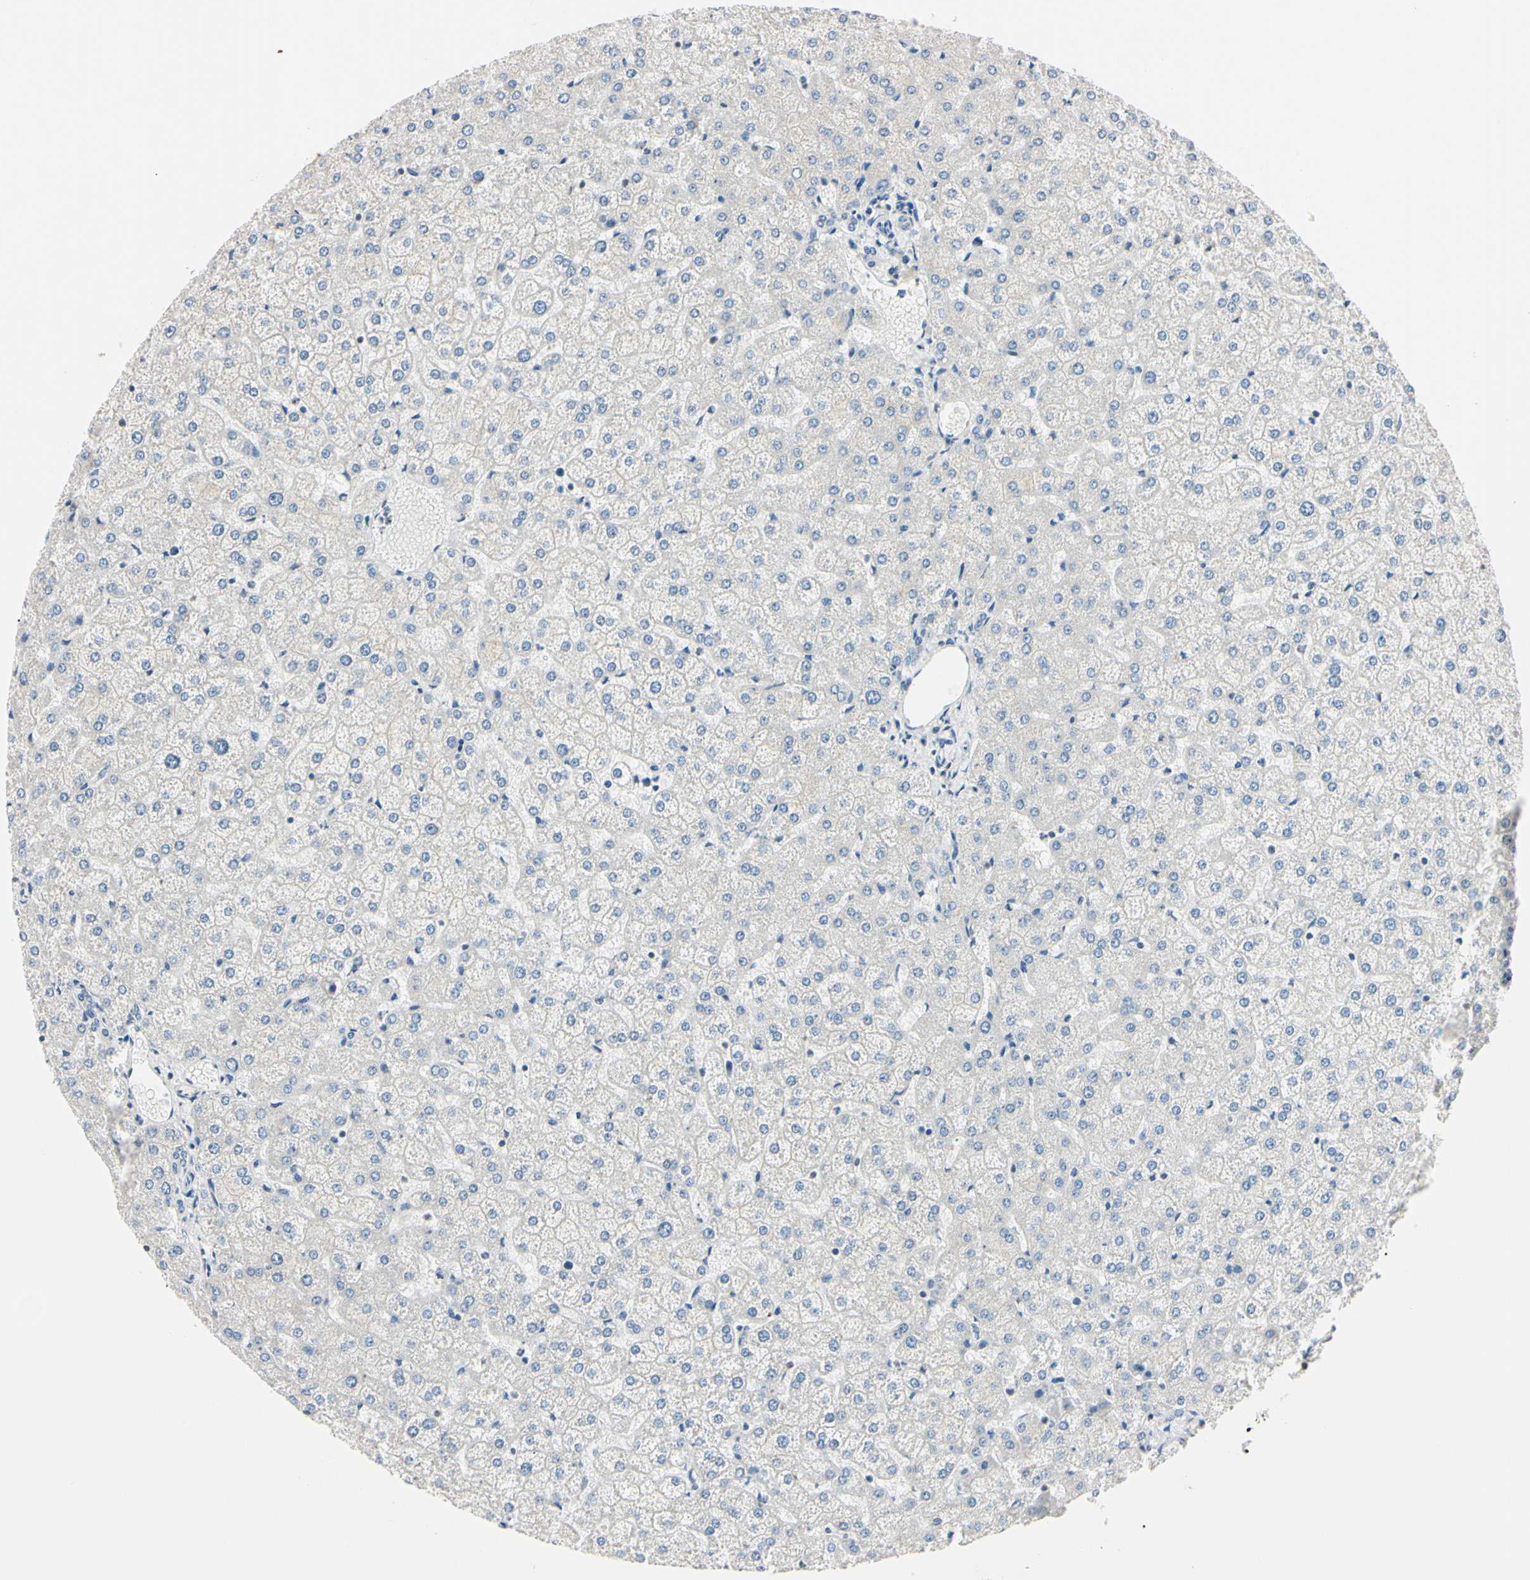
{"staining": {"intensity": "negative", "quantity": "none", "location": "none"}, "tissue": "liver", "cell_type": "Cholangiocytes", "image_type": "normal", "snomed": [{"axis": "morphology", "description": "Normal tissue, NOS"}, {"axis": "topography", "description": "Liver"}], "caption": "A high-resolution micrograph shows IHC staining of benign liver, which demonstrates no significant staining in cholangiocytes. (DAB (3,3'-diaminobenzidine) immunohistochemistry (IHC) with hematoxylin counter stain).", "gene": "CDC45", "patient": {"sex": "female", "age": 32}}